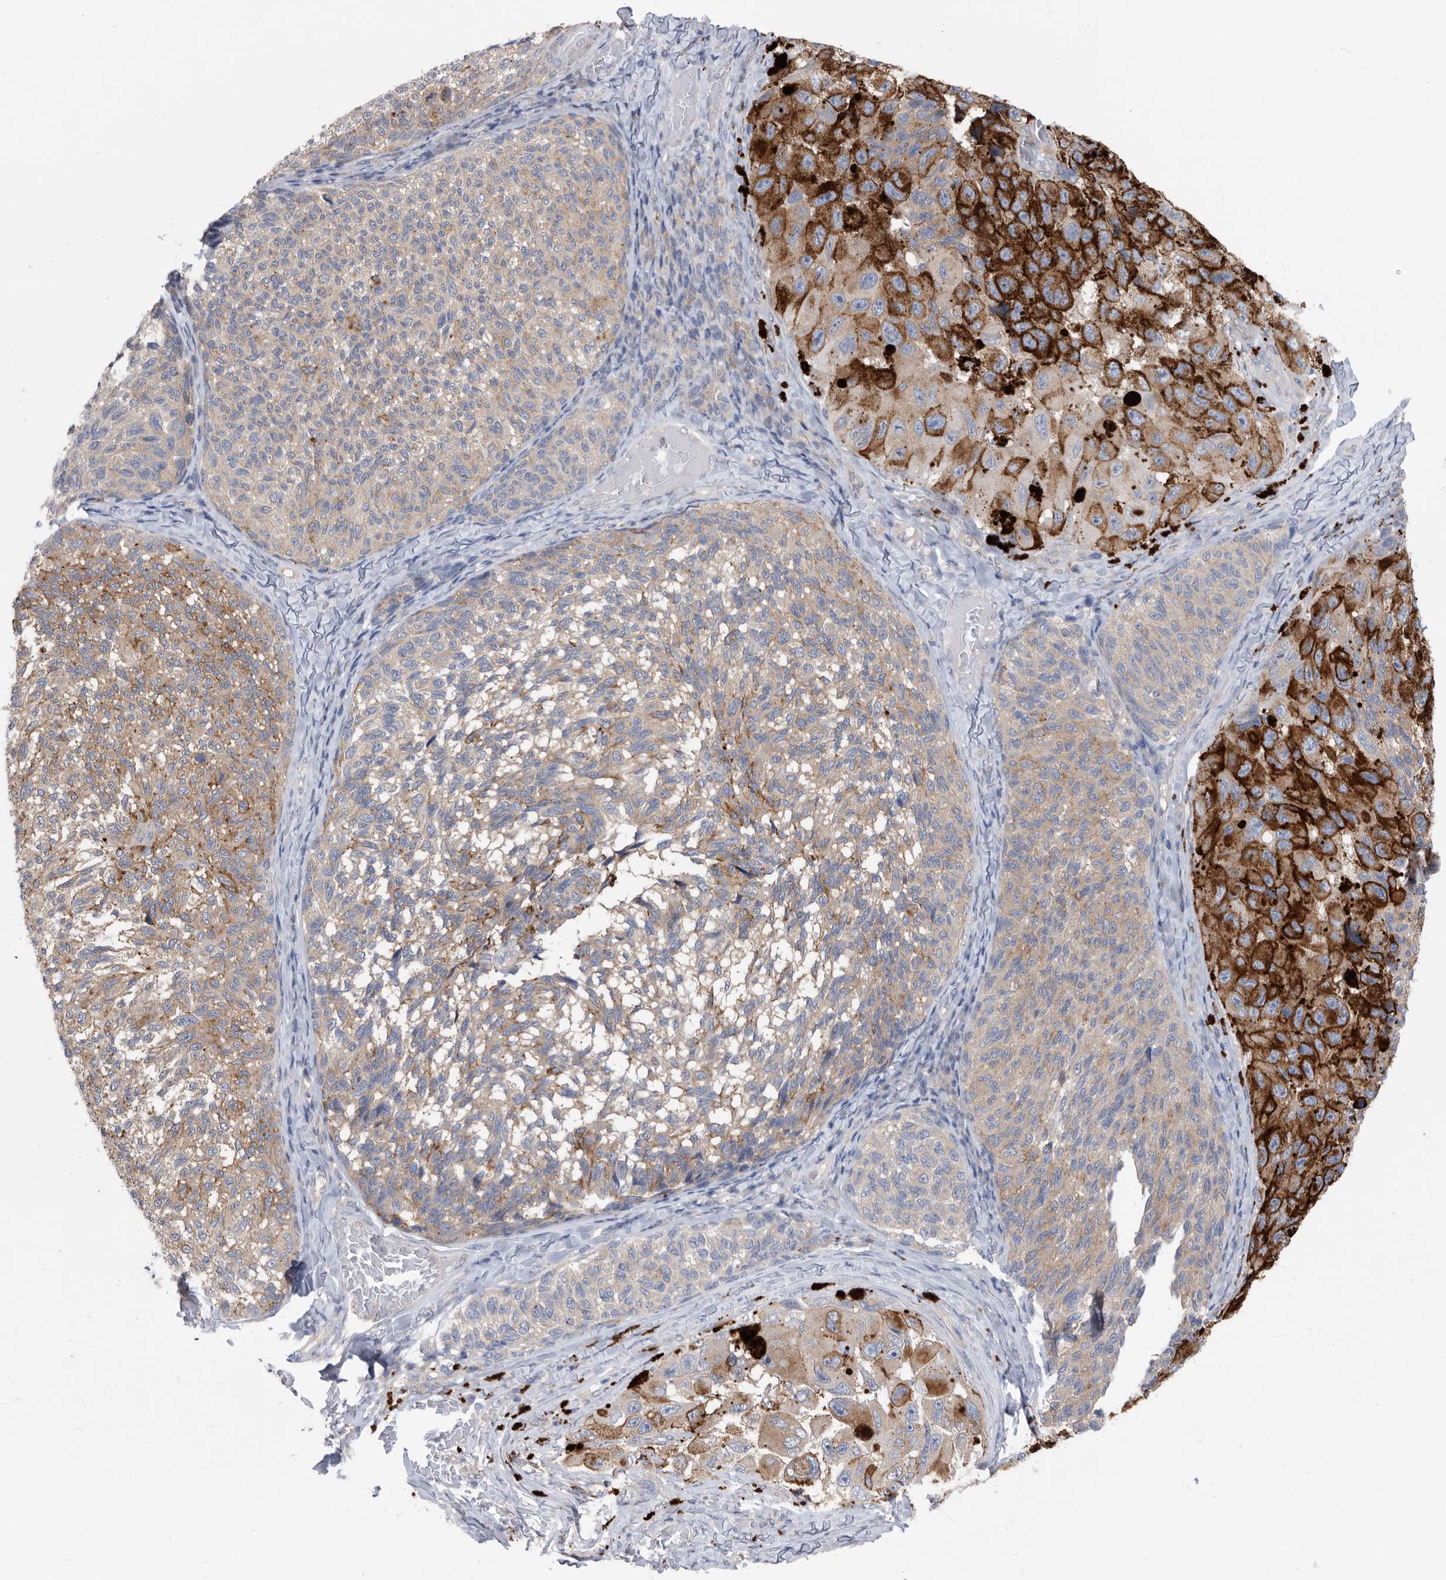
{"staining": {"intensity": "weak", "quantity": ">75%", "location": "cytoplasmic/membranous"}, "tissue": "melanoma", "cell_type": "Tumor cells", "image_type": "cancer", "snomed": [{"axis": "morphology", "description": "Malignant melanoma, NOS"}, {"axis": "topography", "description": "Skin"}], "caption": "Immunohistochemistry (IHC) (DAB (3,3'-diaminobenzidine)) staining of human malignant melanoma demonstrates weak cytoplasmic/membranous protein staining in about >75% of tumor cells.", "gene": "CCT4", "patient": {"sex": "female", "age": 73}}